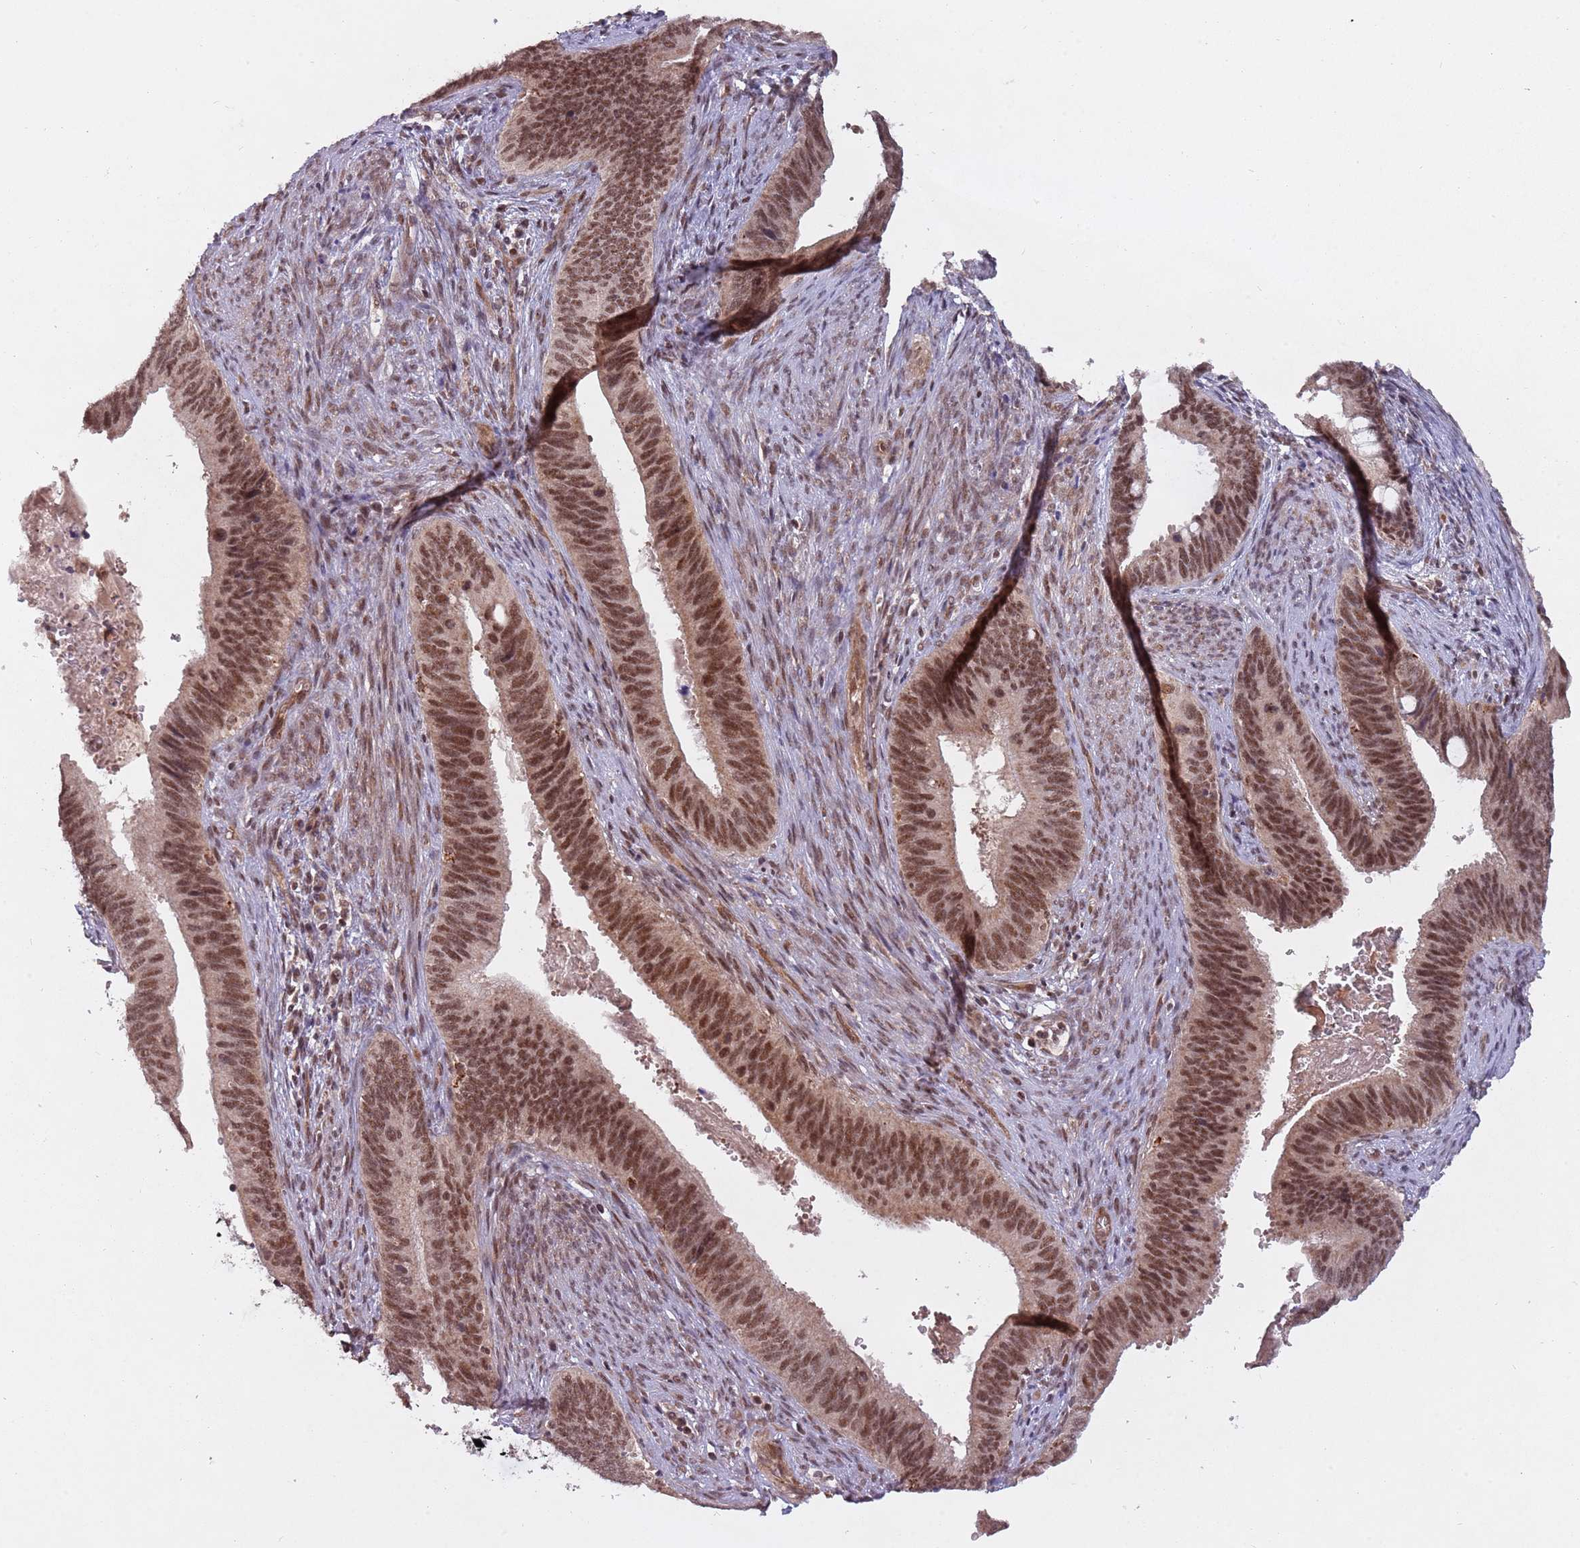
{"staining": {"intensity": "strong", "quantity": ">75%", "location": "nuclear"}, "tissue": "cervical cancer", "cell_type": "Tumor cells", "image_type": "cancer", "snomed": [{"axis": "morphology", "description": "Adenocarcinoma, NOS"}, {"axis": "topography", "description": "Cervix"}], "caption": "High-power microscopy captured an immunohistochemistry (IHC) image of cervical adenocarcinoma, revealing strong nuclear positivity in about >75% of tumor cells. (Stains: DAB in brown, nuclei in blue, Microscopy: brightfield microscopy at high magnification).", "gene": "SUDS3", "patient": {"sex": "female", "age": 42}}